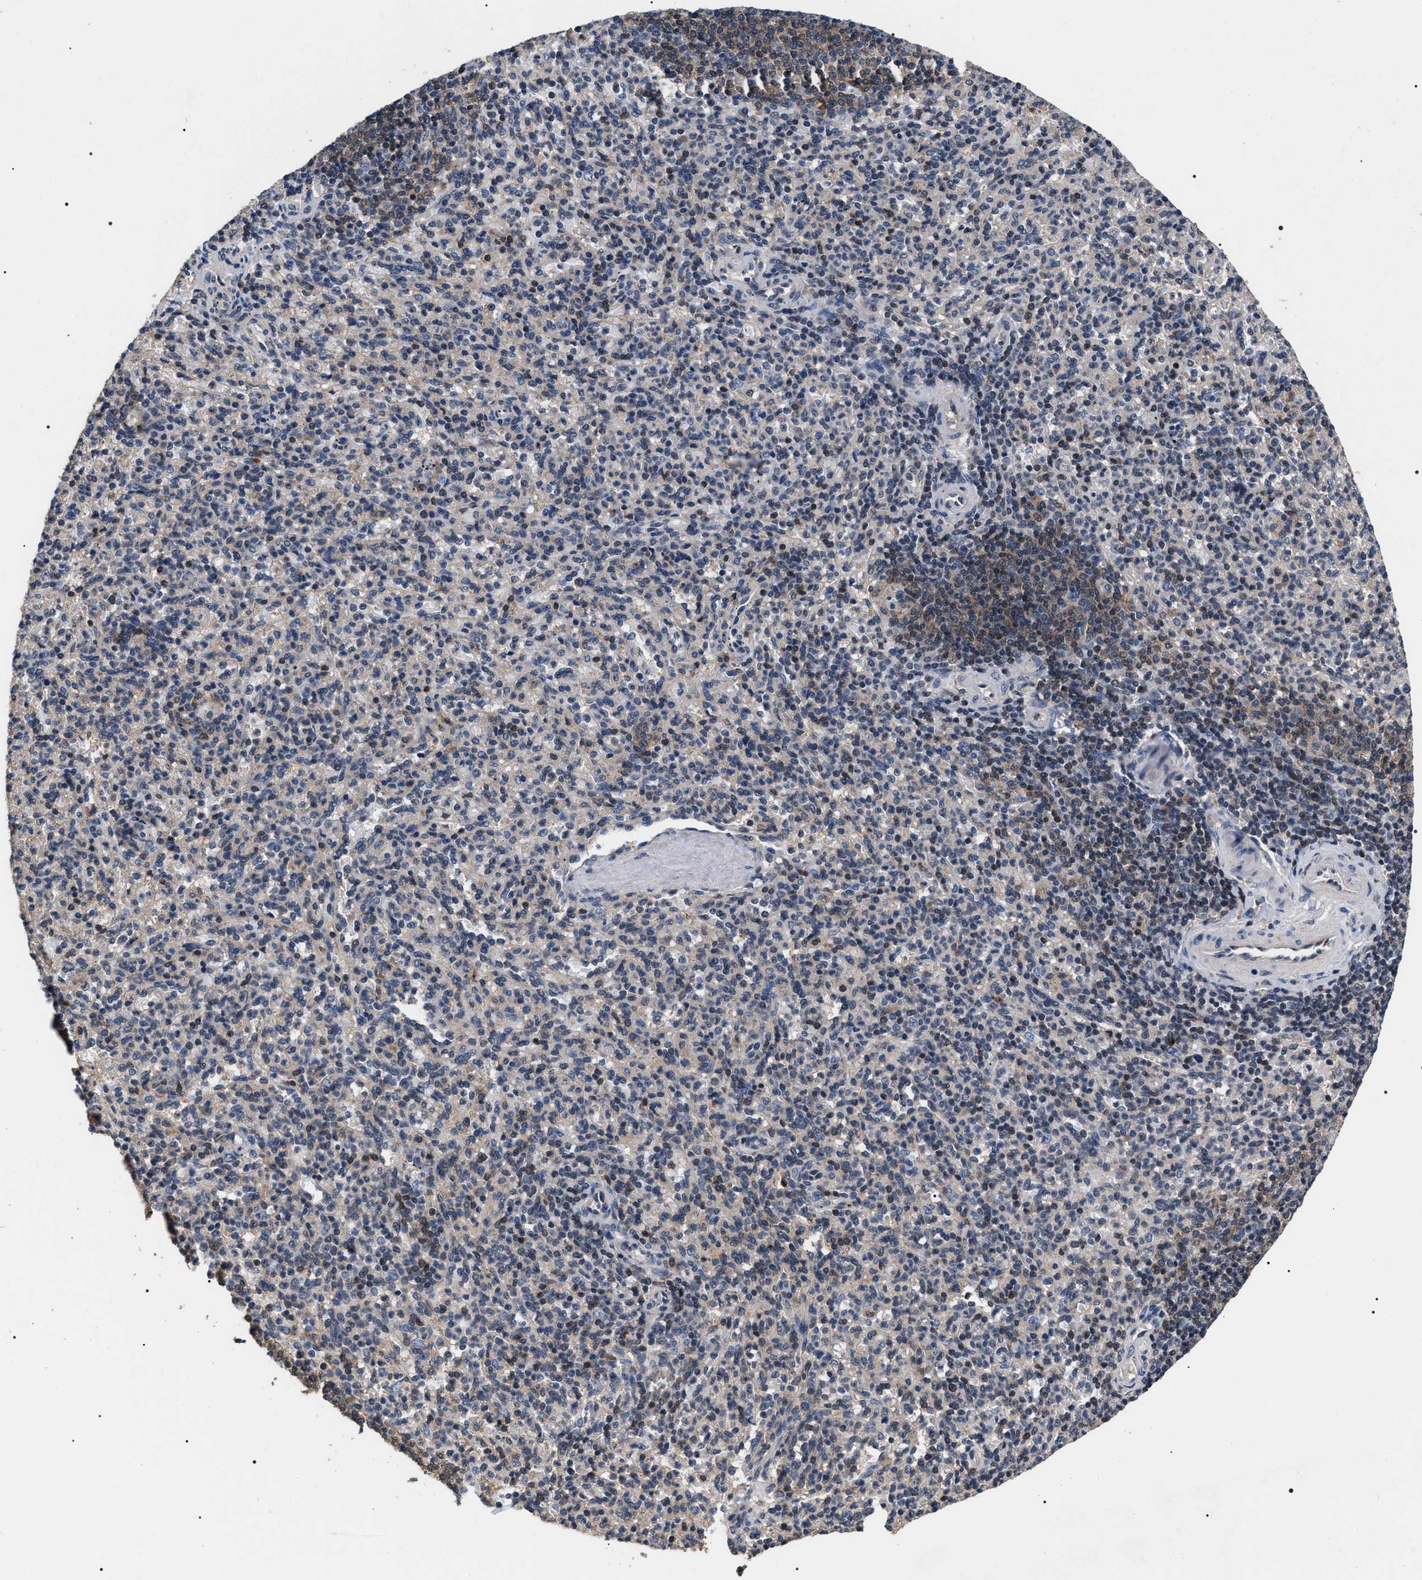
{"staining": {"intensity": "weak", "quantity": "<25%", "location": "cytoplasmic/membranous"}, "tissue": "spleen", "cell_type": "Cells in red pulp", "image_type": "normal", "snomed": [{"axis": "morphology", "description": "Normal tissue, NOS"}, {"axis": "topography", "description": "Spleen"}], "caption": "Histopathology image shows no protein expression in cells in red pulp of normal spleen. (DAB immunohistochemistry (IHC) with hematoxylin counter stain).", "gene": "UPF3A", "patient": {"sex": "male", "age": 36}}